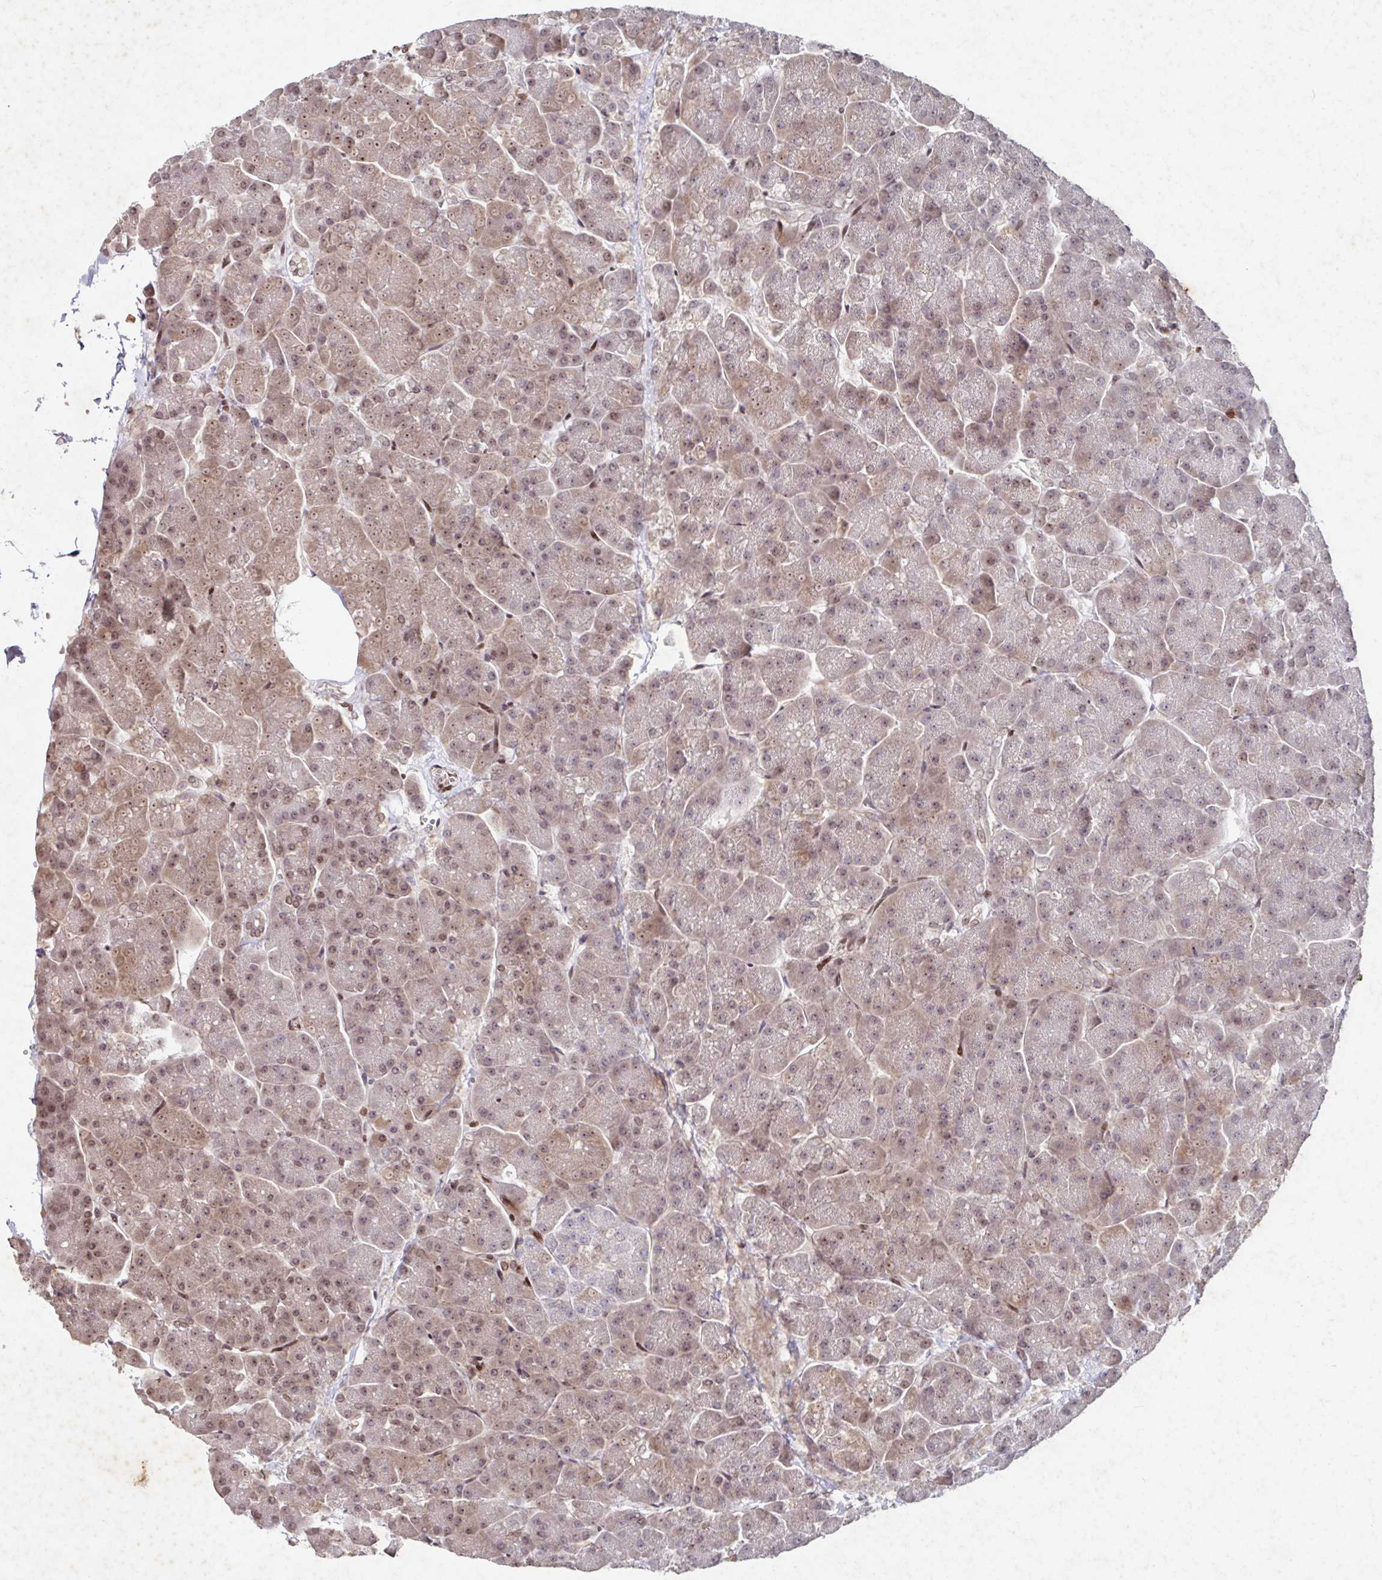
{"staining": {"intensity": "moderate", "quantity": ">75%", "location": "nuclear"}, "tissue": "pancreas", "cell_type": "Exocrine glandular cells", "image_type": "normal", "snomed": [{"axis": "morphology", "description": "Normal tissue, NOS"}, {"axis": "topography", "description": "Pancreas"}, {"axis": "topography", "description": "Peripheral nerve tissue"}], "caption": "Immunohistochemical staining of normal pancreas demonstrates >75% levels of moderate nuclear protein expression in approximately >75% of exocrine glandular cells.", "gene": "C19orf53", "patient": {"sex": "male", "age": 54}}